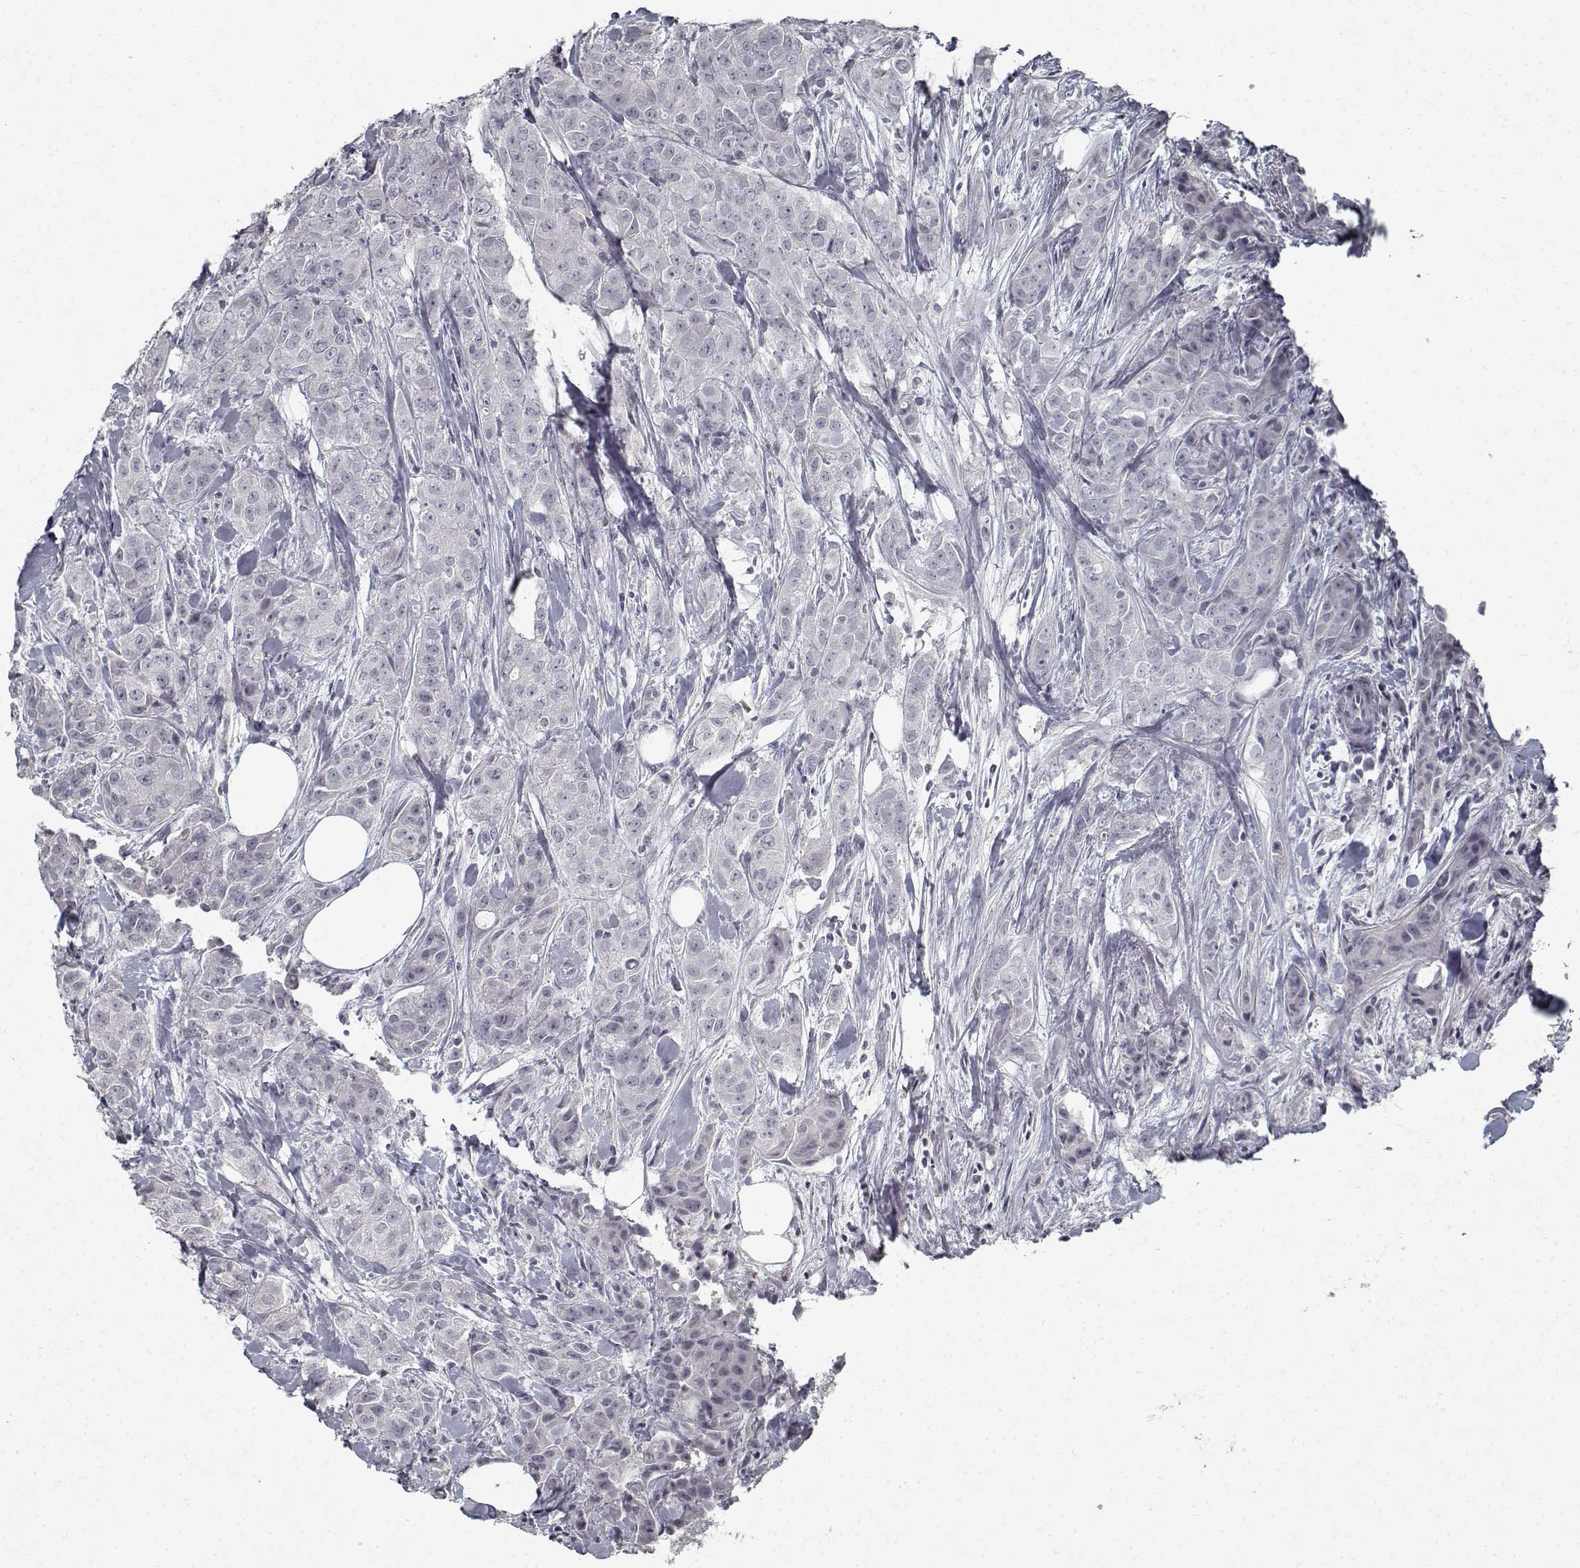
{"staining": {"intensity": "negative", "quantity": "none", "location": "none"}, "tissue": "breast cancer", "cell_type": "Tumor cells", "image_type": "cancer", "snomed": [{"axis": "morphology", "description": "Duct carcinoma"}, {"axis": "topography", "description": "Breast"}], "caption": "High power microscopy image of an immunohistochemistry image of invasive ductal carcinoma (breast), revealing no significant expression in tumor cells. Nuclei are stained in blue.", "gene": "GAD2", "patient": {"sex": "female", "age": 43}}